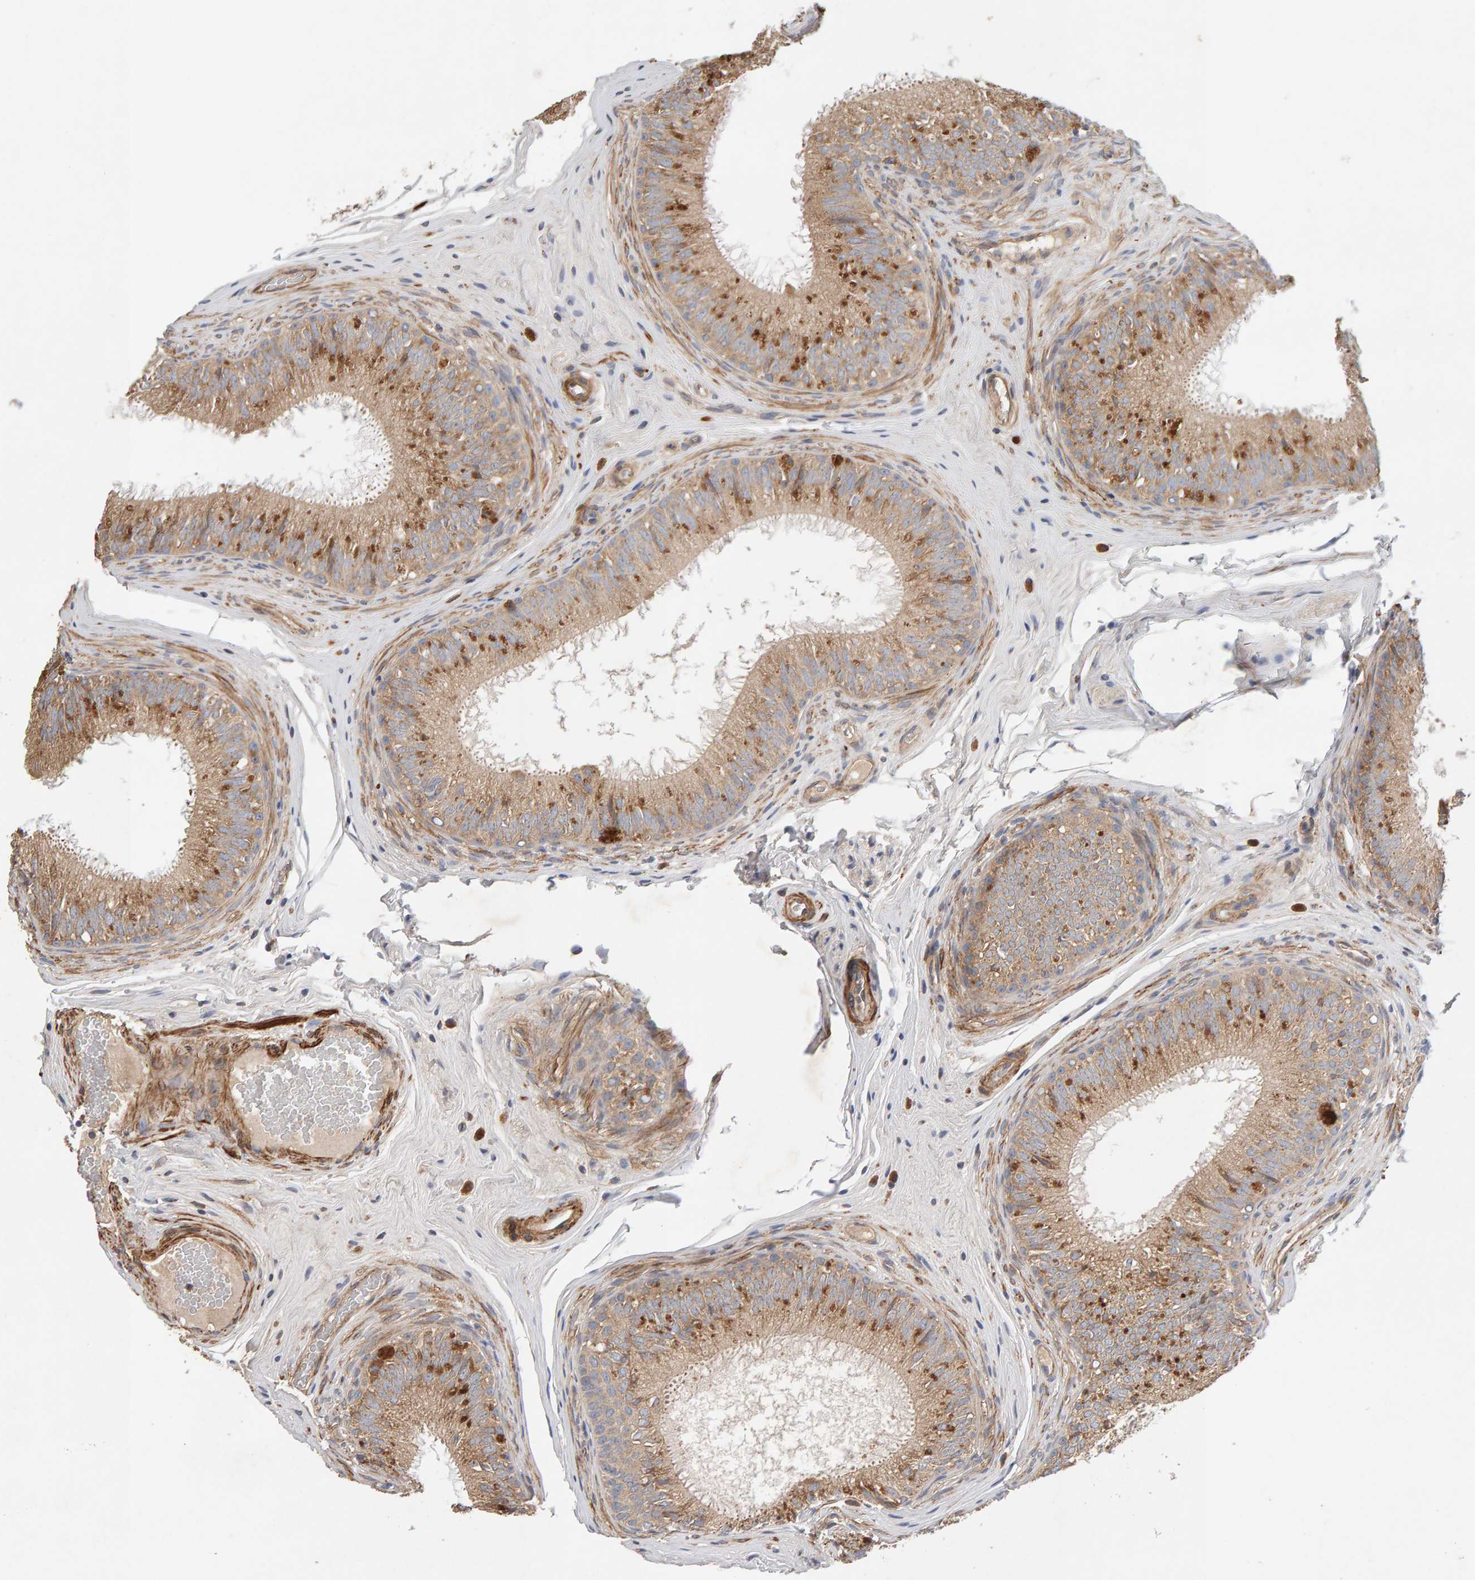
{"staining": {"intensity": "moderate", "quantity": ">75%", "location": "cytoplasmic/membranous"}, "tissue": "epididymis", "cell_type": "Glandular cells", "image_type": "normal", "snomed": [{"axis": "morphology", "description": "Normal tissue, NOS"}, {"axis": "topography", "description": "Epididymis"}], "caption": "Immunohistochemistry (DAB) staining of normal epididymis displays moderate cytoplasmic/membranous protein staining in approximately >75% of glandular cells.", "gene": "RNF19A", "patient": {"sex": "male", "age": 32}}